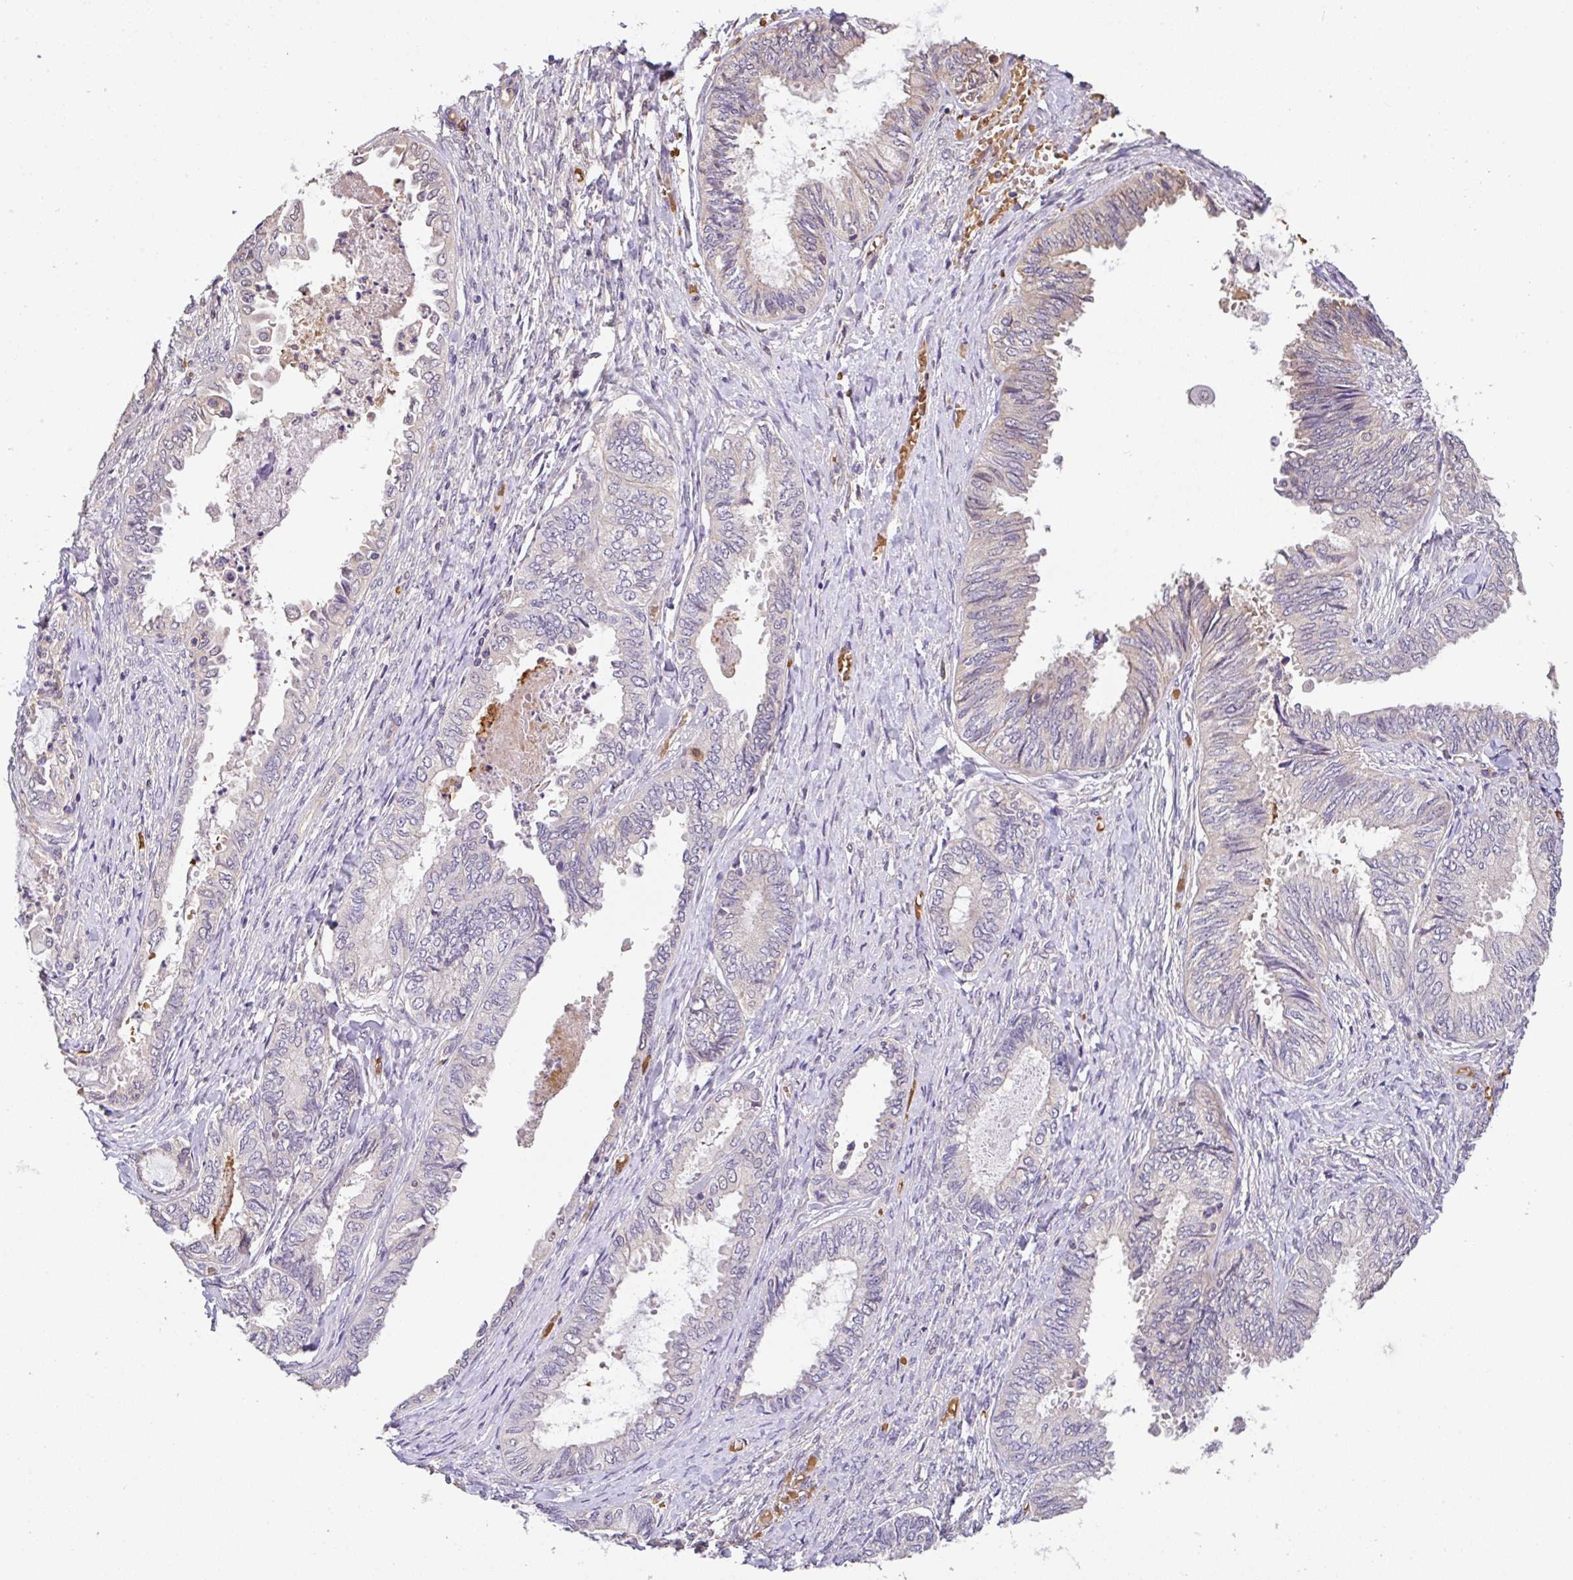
{"staining": {"intensity": "negative", "quantity": "none", "location": "none"}, "tissue": "ovarian cancer", "cell_type": "Tumor cells", "image_type": "cancer", "snomed": [{"axis": "morphology", "description": "Carcinoma, endometroid"}, {"axis": "topography", "description": "Ovary"}], "caption": "Immunohistochemistry photomicrograph of neoplastic tissue: ovarian endometroid carcinoma stained with DAB (3,3'-diaminobenzidine) shows no significant protein staining in tumor cells. (DAB immunohistochemistry (IHC) visualized using brightfield microscopy, high magnification).", "gene": "C1QTNF9B", "patient": {"sex": "female", "age": 70}}